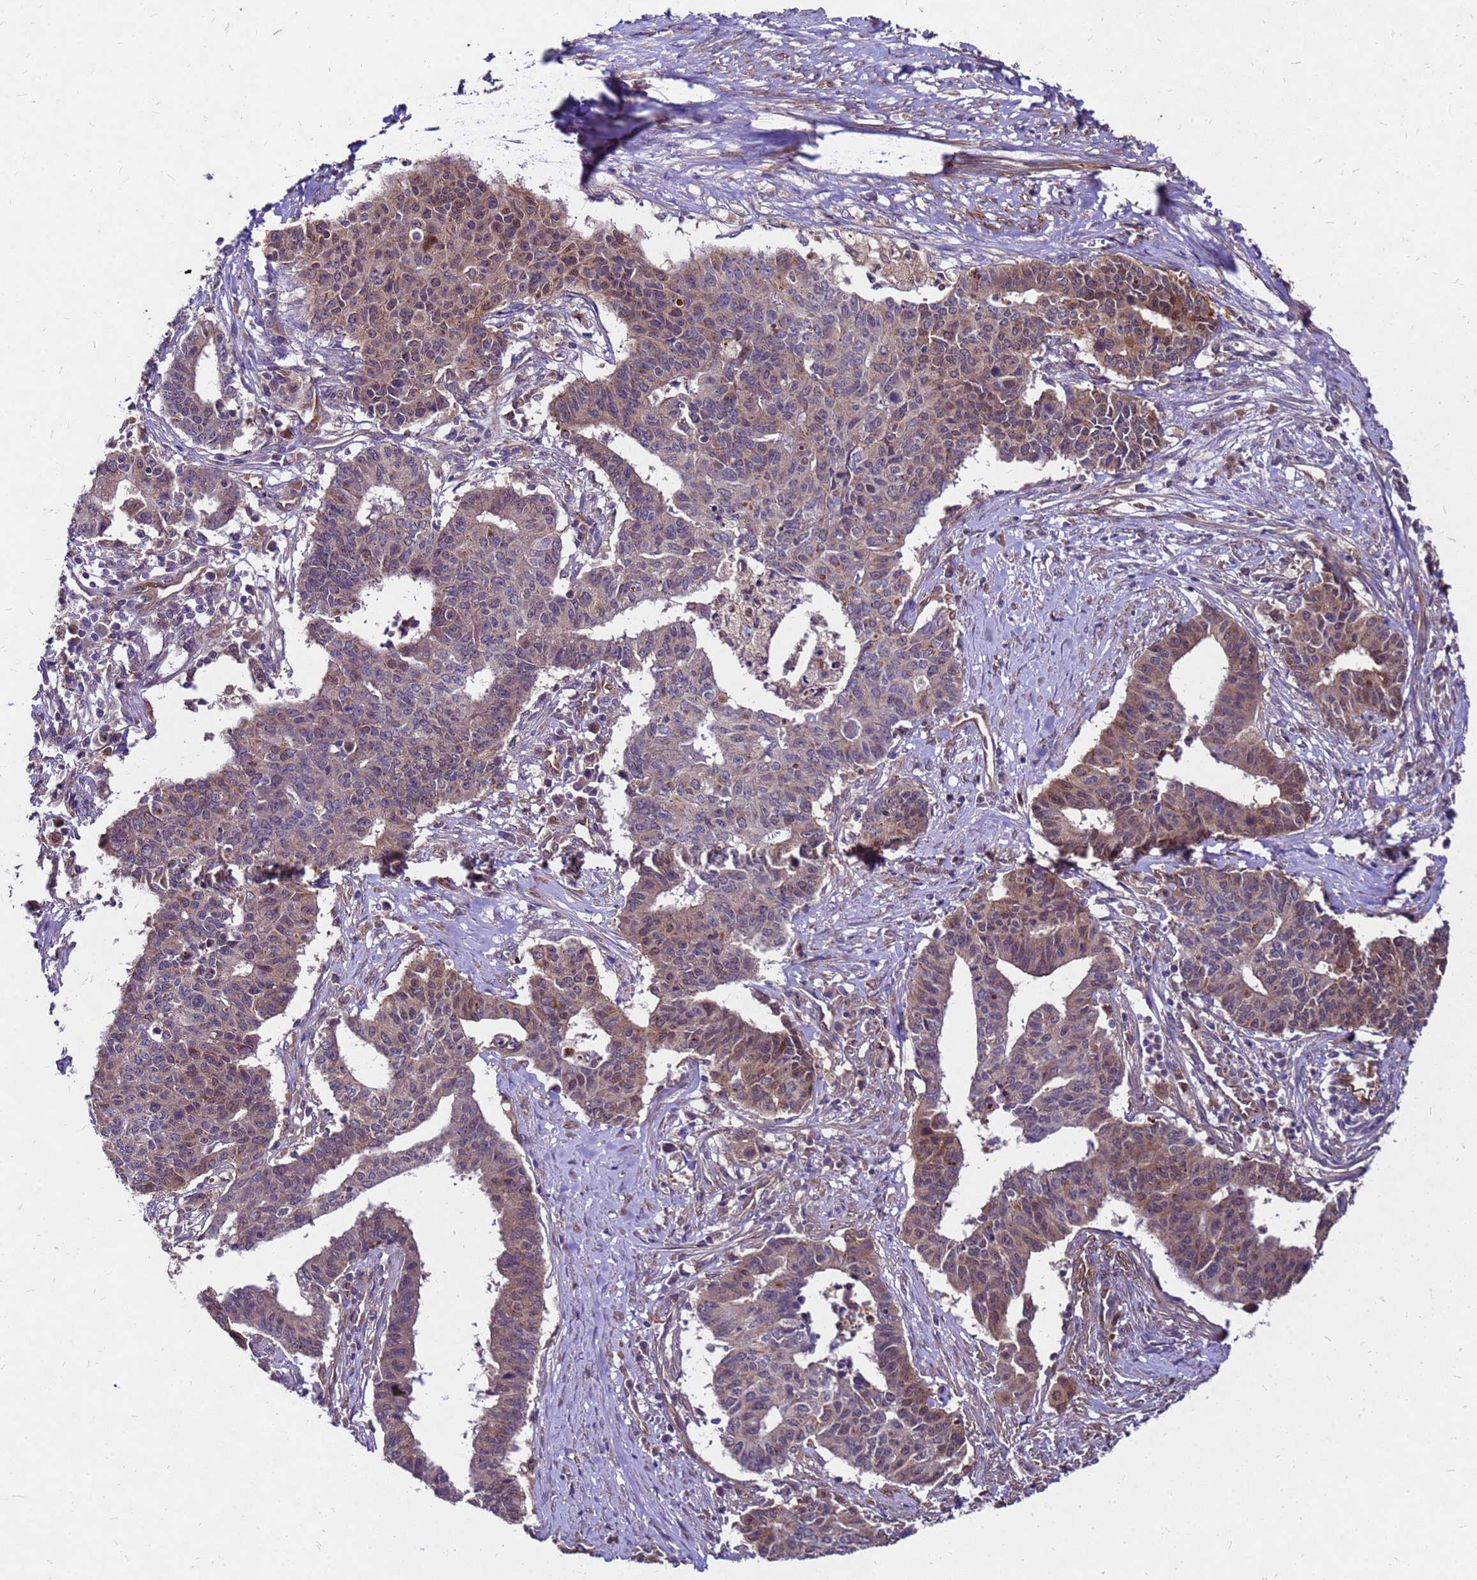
{"staining": {"intensity": "moderate", "quantity": ">75%", "location": "cytoplasmic/membranous"}, "tissue": "endometrial cancer", "cell_type": "Tumor cells", "image_type": "cancer", "snomed": [{"axis": "morphology", "description": "Adenocarcinoma, NOS"}, {"axis": "topography", "description": "Endometrium"}], "caption": "Endometrial cancer stained with a protein marker exhibits moderate staining in tumor cells.", "gene": "DUSP23", "patient": {"sex": "female", "age": 59}}